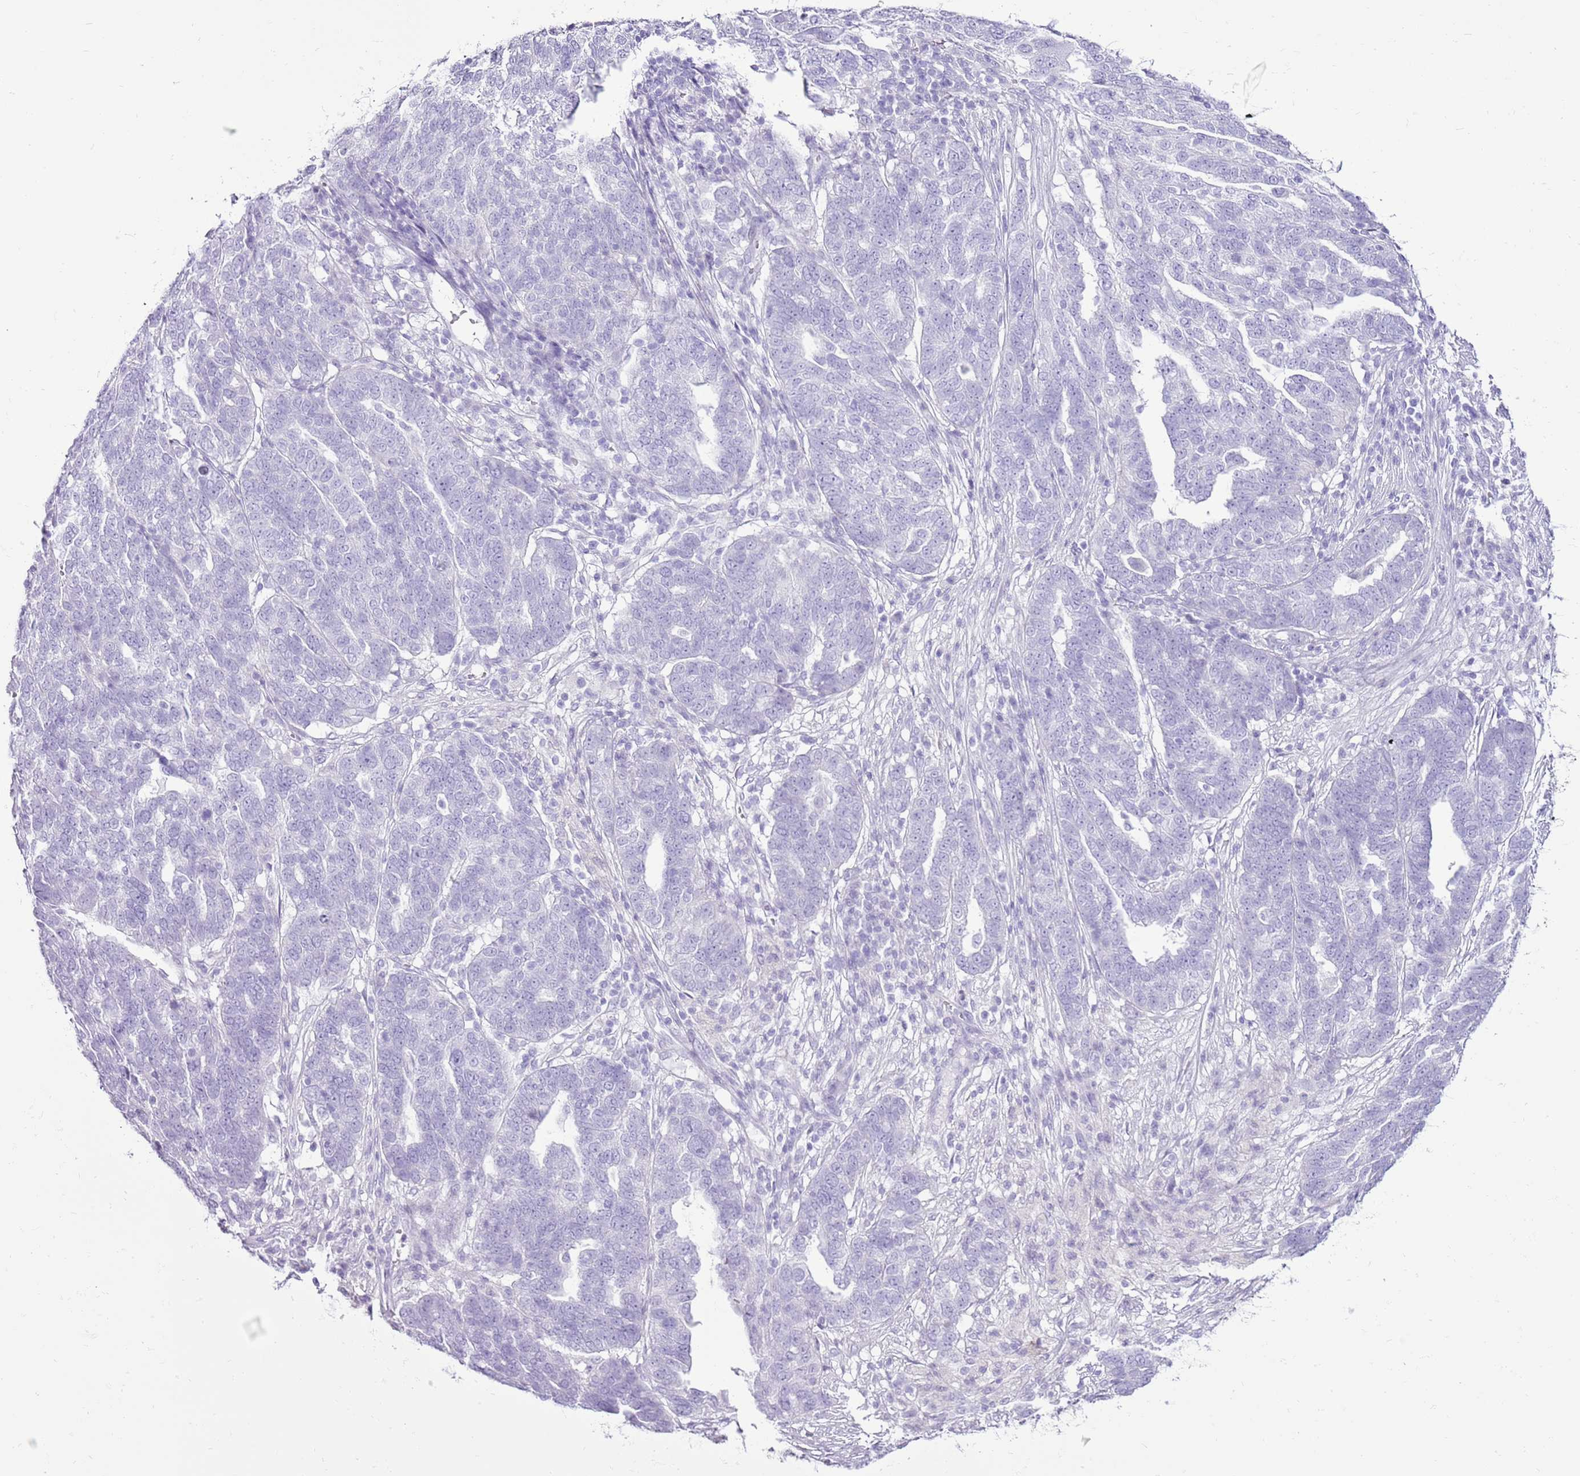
{"staining": {"intensity": "negative", "quantity": "none", "location": "none"}, "tissue": "ovarian cancer", "cell_type": "Tumor cells", "image_type": "cancer", "snomed": [{"axis": "morphology", "description": "Cystadenocarcinoma, serous, NOS"}, {"axis": "topography", "description": "Ovary"}], "caption": "This is an immunohistochemistry (IHC) histopathology image of serous cystadenocarcinoma (ovarian). There is no expression in tumor cells.", "gene": "CNFN", "patient": {"sex": "female", "age": 59}}